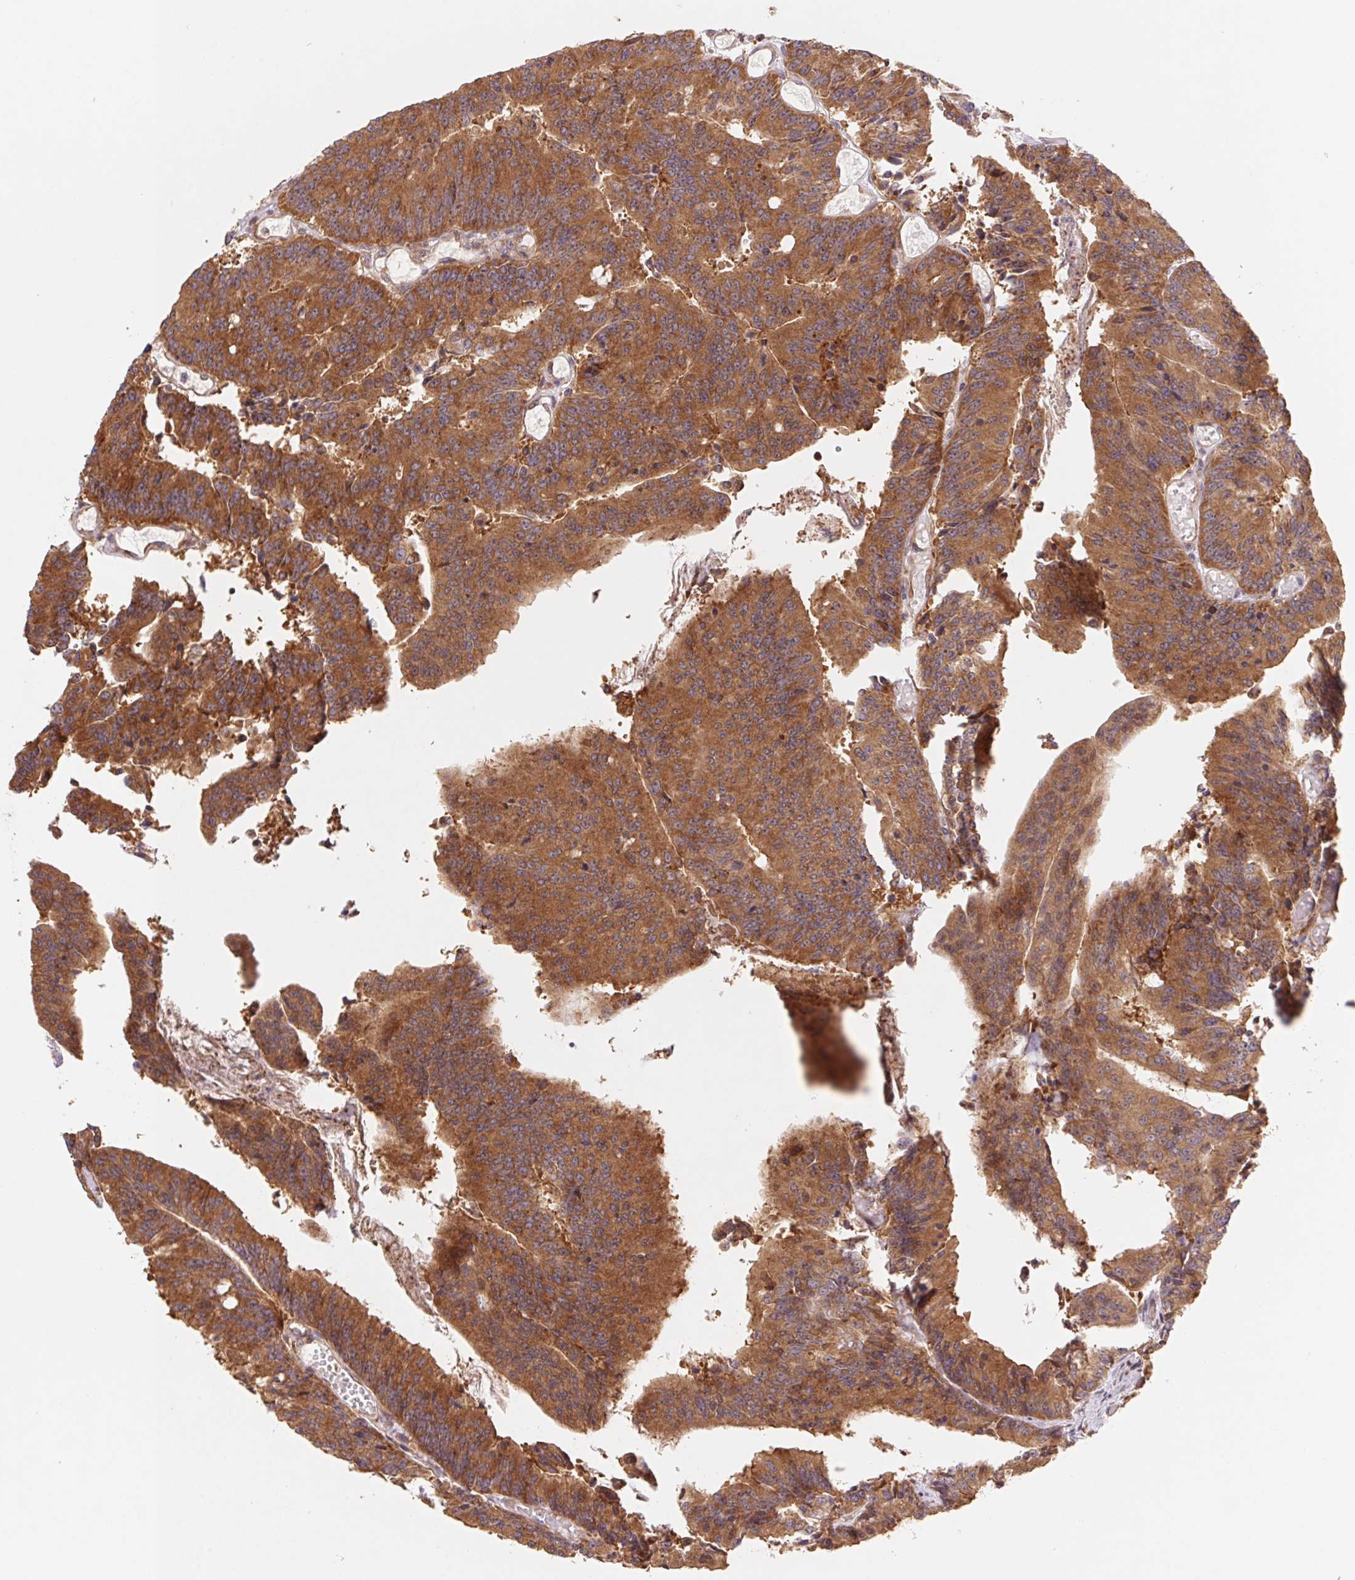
{"staining": {"intensity": "strong", "quantity": ">75%", "location": "cytoplasmic/membranous"}, "tissue": "colorectal cancer", "cell_type": "Tumor cells", "image_type": "cancer", "snomed": [{"axis": "morphology", "description": "Adenocarcinoma, NOS"}, {"axis": "topography", "description": "Colon"}], "caption": "Strong cytoplasmic/membranous expression for a protein is identified in approximately >75% of tumor cells of colorectal cancer (adenocarcinoma) using immunohistochemistry.", "gene": "RPL27A", "patient": {"sex": "female", "age": 78}}